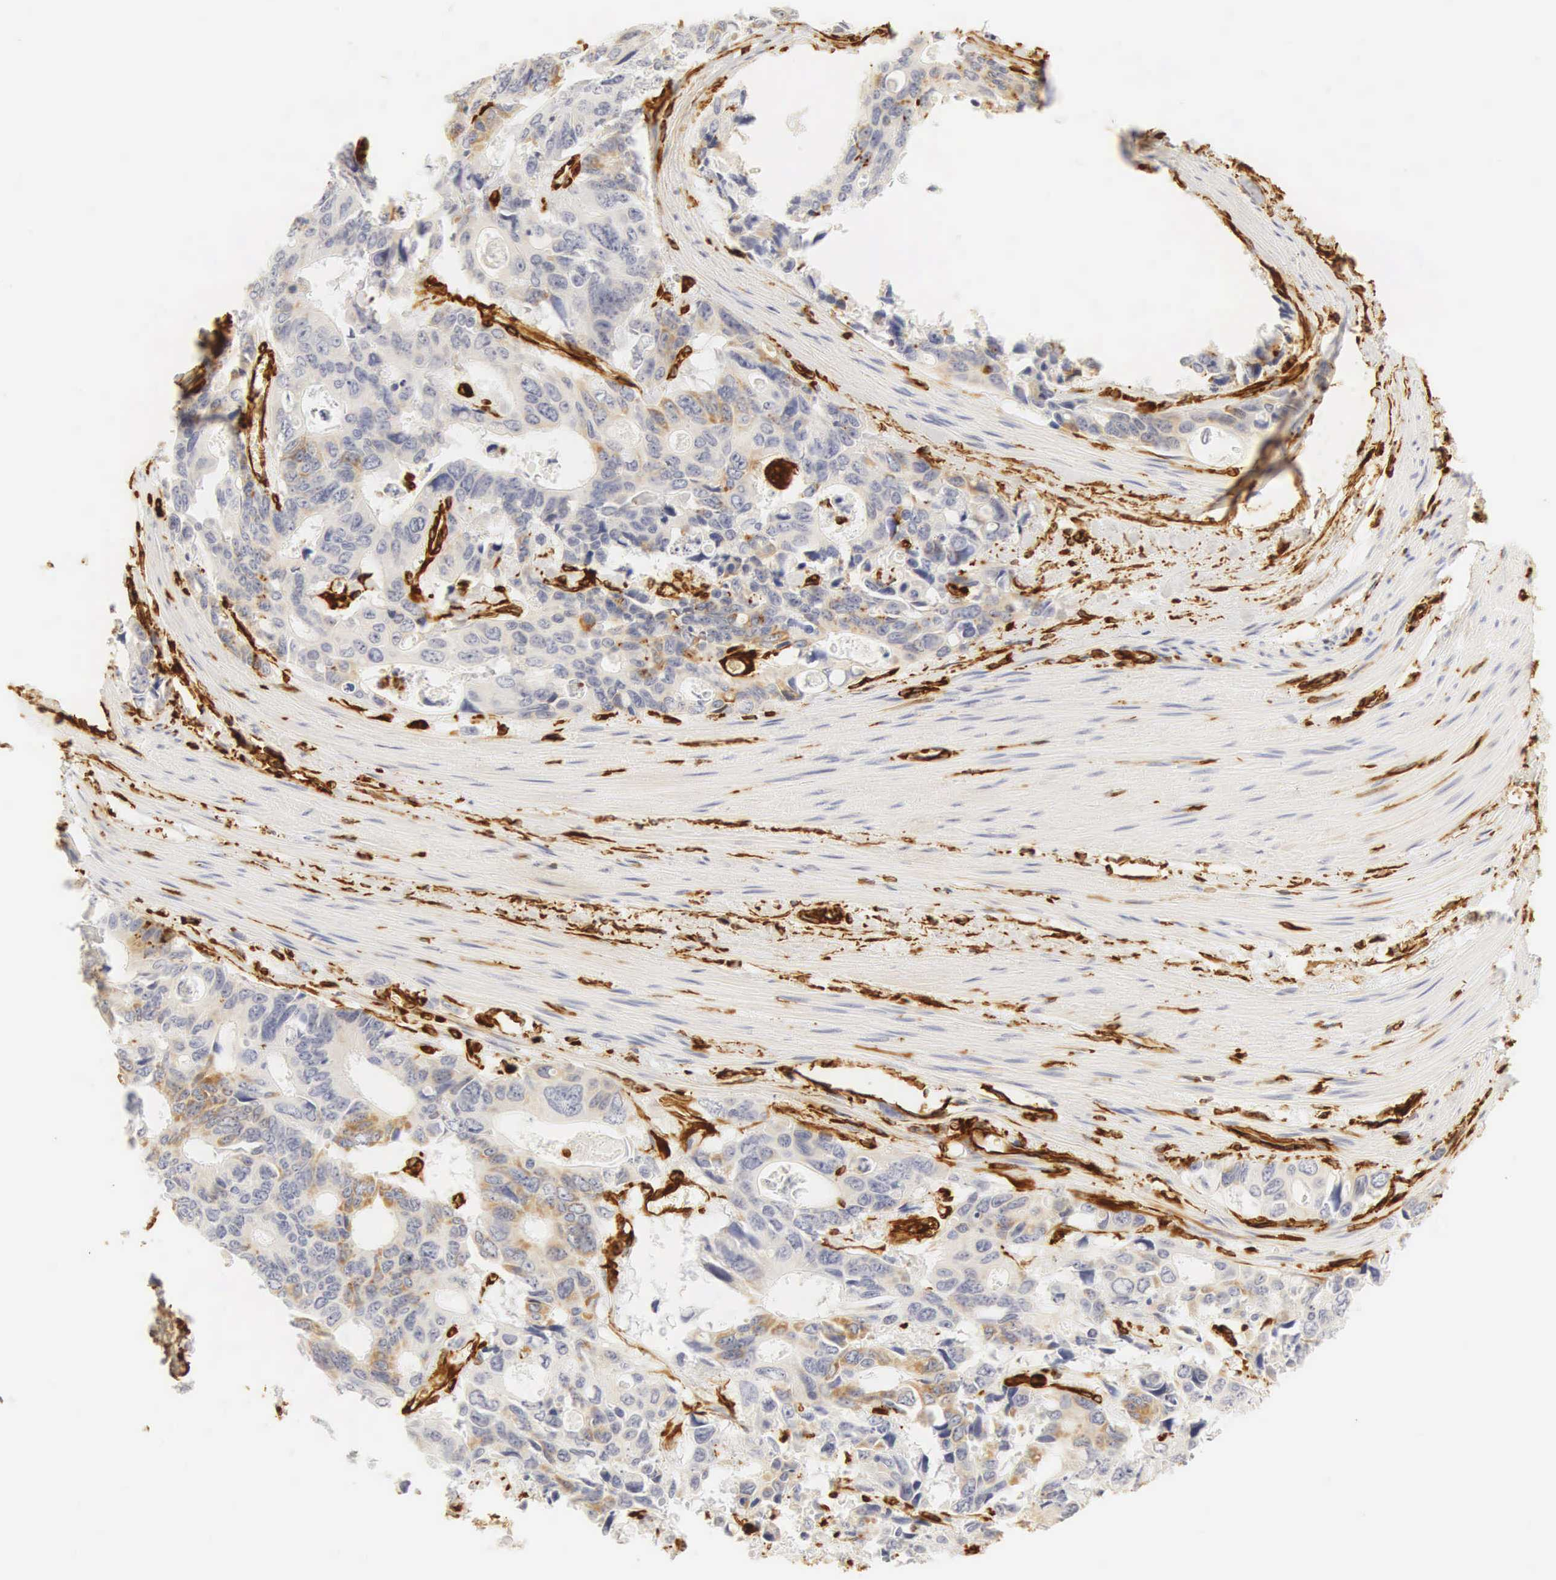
{"staining": {"intensity": "weak", "quantity": "25%-75%", "location": "cytoplasmic/membranous"}, "tissue": "colorectal cancer", "cell_type": "Tumor cells", "image_type": "cancer", "snomed": [{"axis": "morphology", "description": "Adenocarcinoma, NOS"}, {"axis": "topography", "description": "Rectum"}], "caption": "This is a micrograph of immunohistochemistry staining of colorectal adenocarcinoma, which shows weak staining in the cytoplasmic/membranous of tumor cells.", "gene": "VIM", "patient": {"sex": "male", "age": 76}}